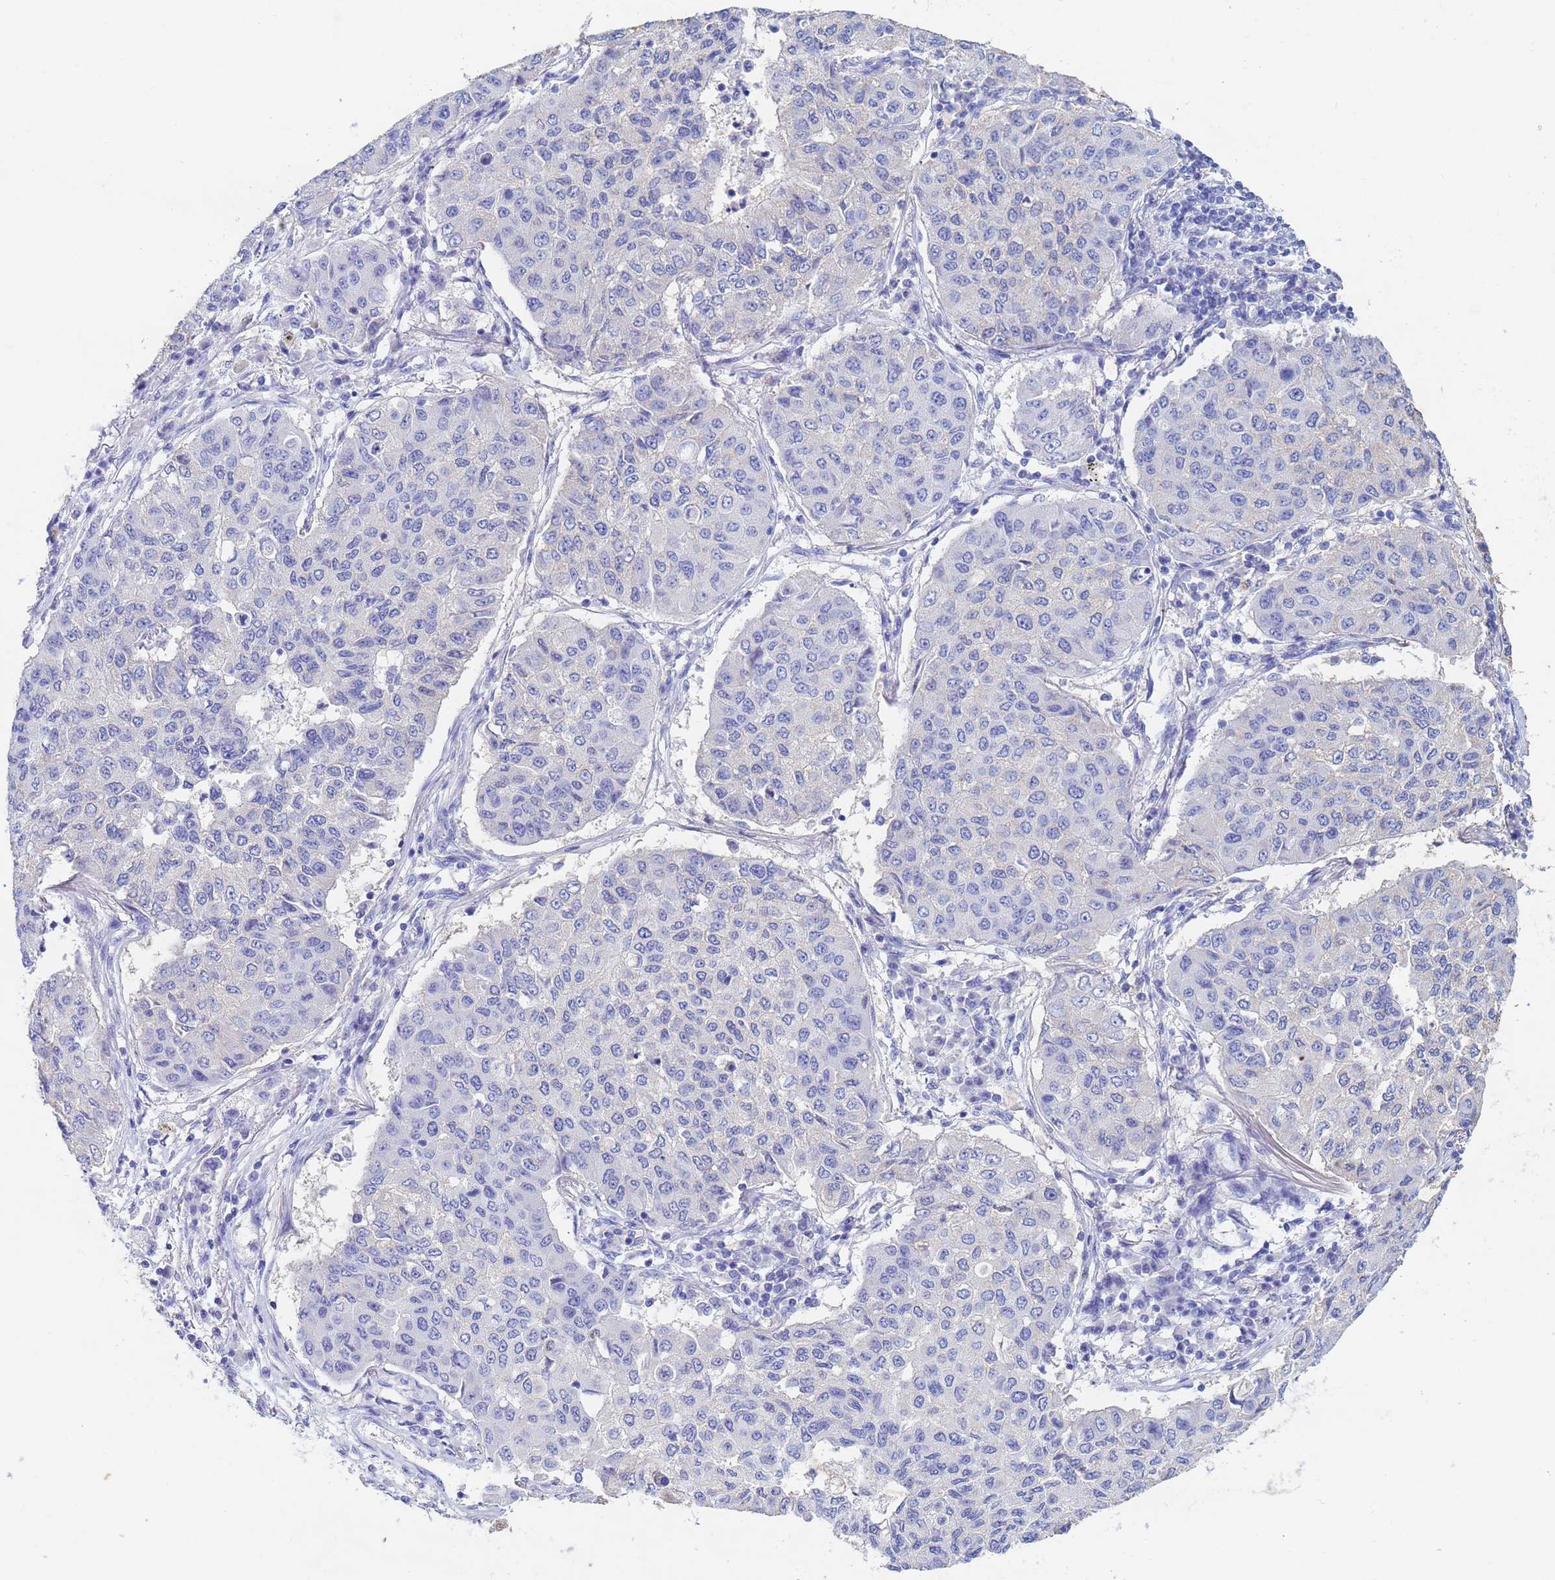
{"staining": {"intensity": "negative", "quantity": "none", "location": "none"}, "tissue": "lung cancer", "cell_type": "Tumor cells", "image_type": "cancer", "snomed": [{"axis": "morphology", "description": "Squamous cell carcinoma, NOS"}, {"axis": "topography", "description": "Lung"}], "caption": "This is an immunohistochemistry histopathology image of human lung squamous cell carcinoma. There is no staining in tumor cells.", "gene": "CSTB", "patient": {"sex": "male", "age": 74}}